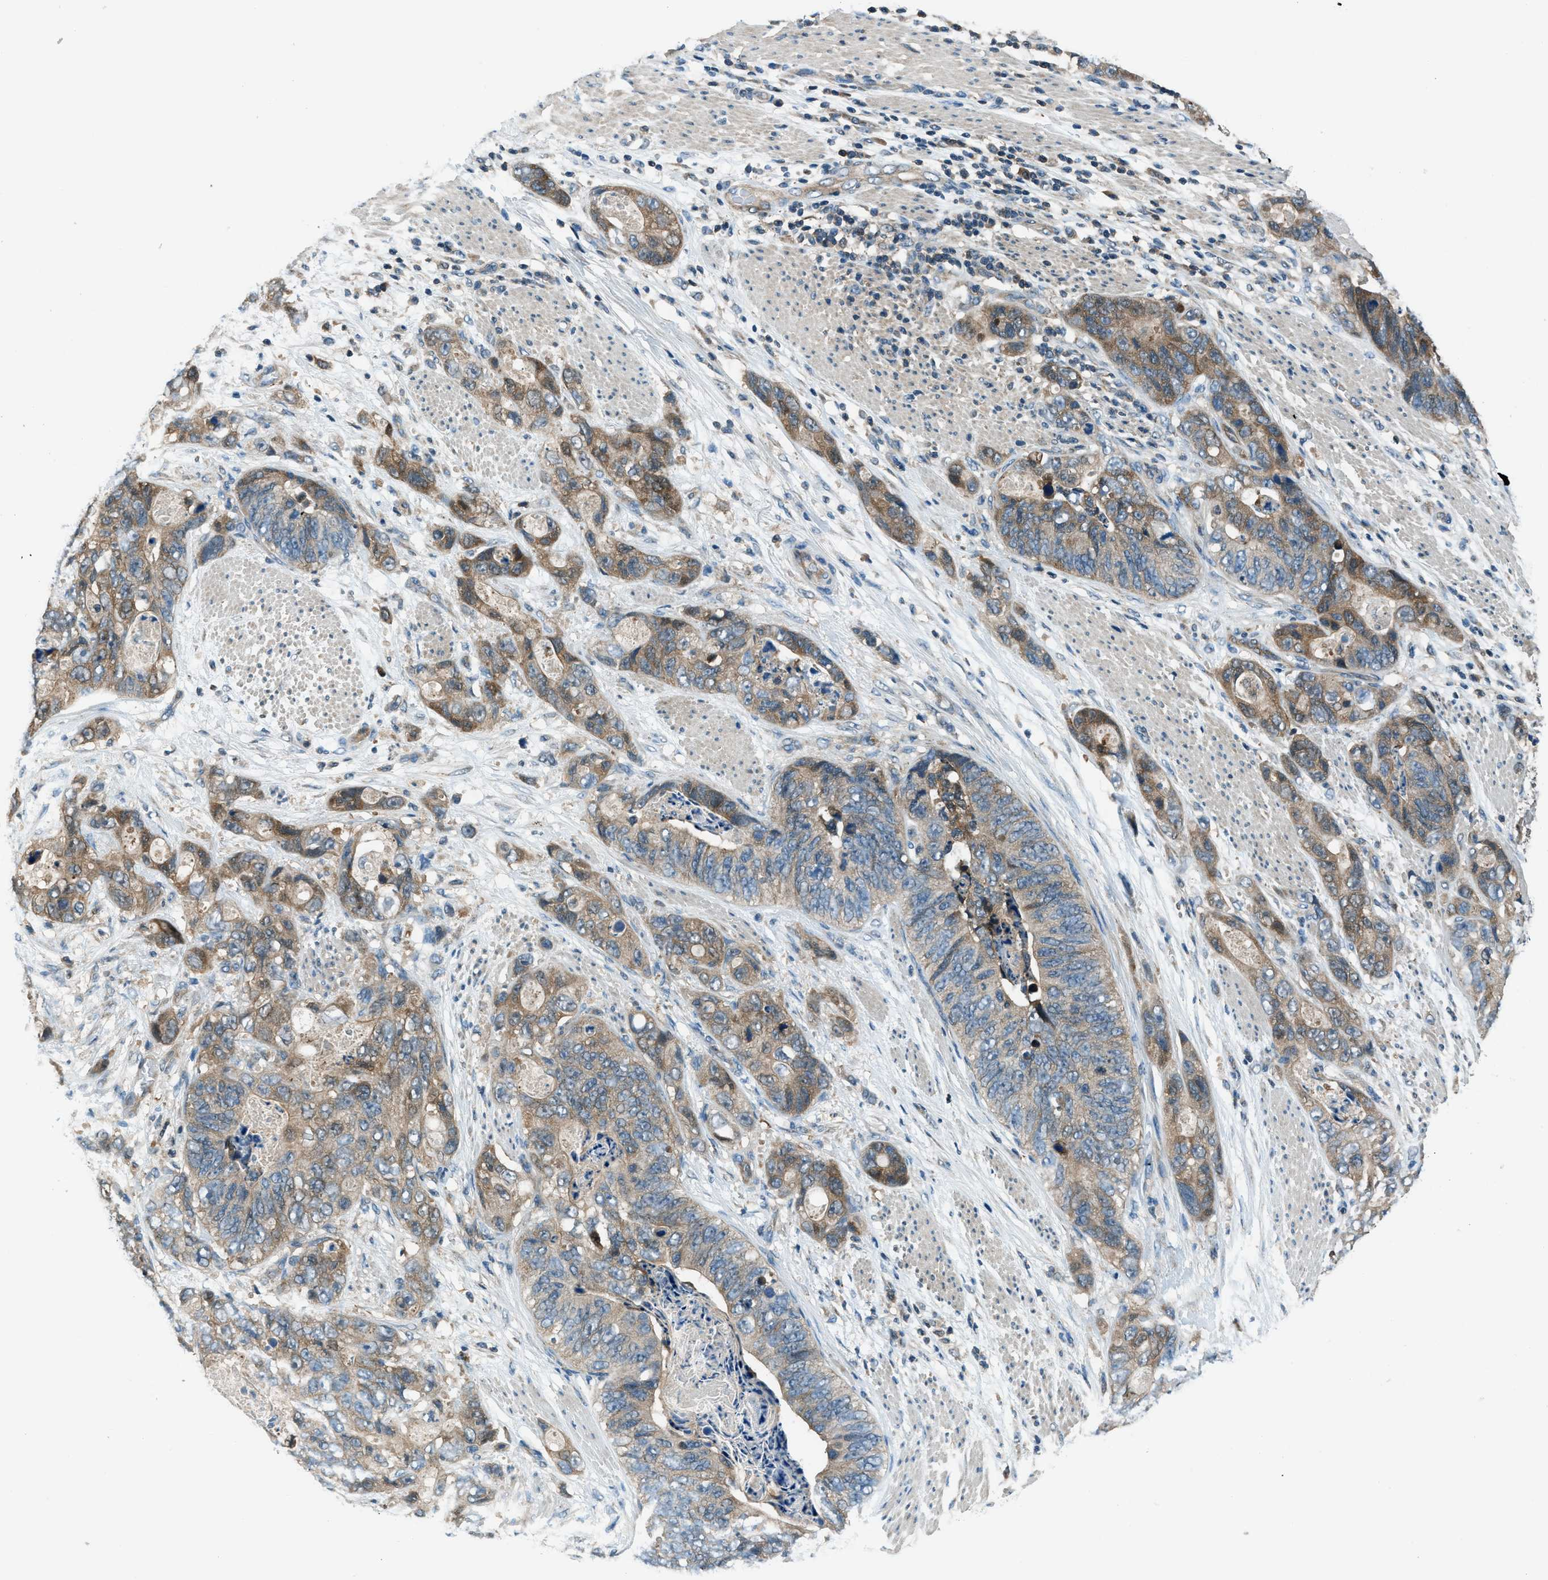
{"staining": {"intensity": "moderate", "quantity": ">75%", "location": "cytoplasmic/membranous"}, "tissue": "stomach cancer", "cell_type": "Tumor cells", "image_type": "cancer", "snomed": [{"axis": "morphology", "description": "Adenocarcinoma, NOS"}, {"axis": "topography", "description": "Stomach"}], "caption": "IHC histopathology image of adenocarcinoma (stomach) stained for a protein (brown), which reveals medium levels of moderate cytoplasmic/membranous expression in approximately >75% of tumor cells.", "gene": "HEBP2", "patient": {"sex": "female", "age": 89}}